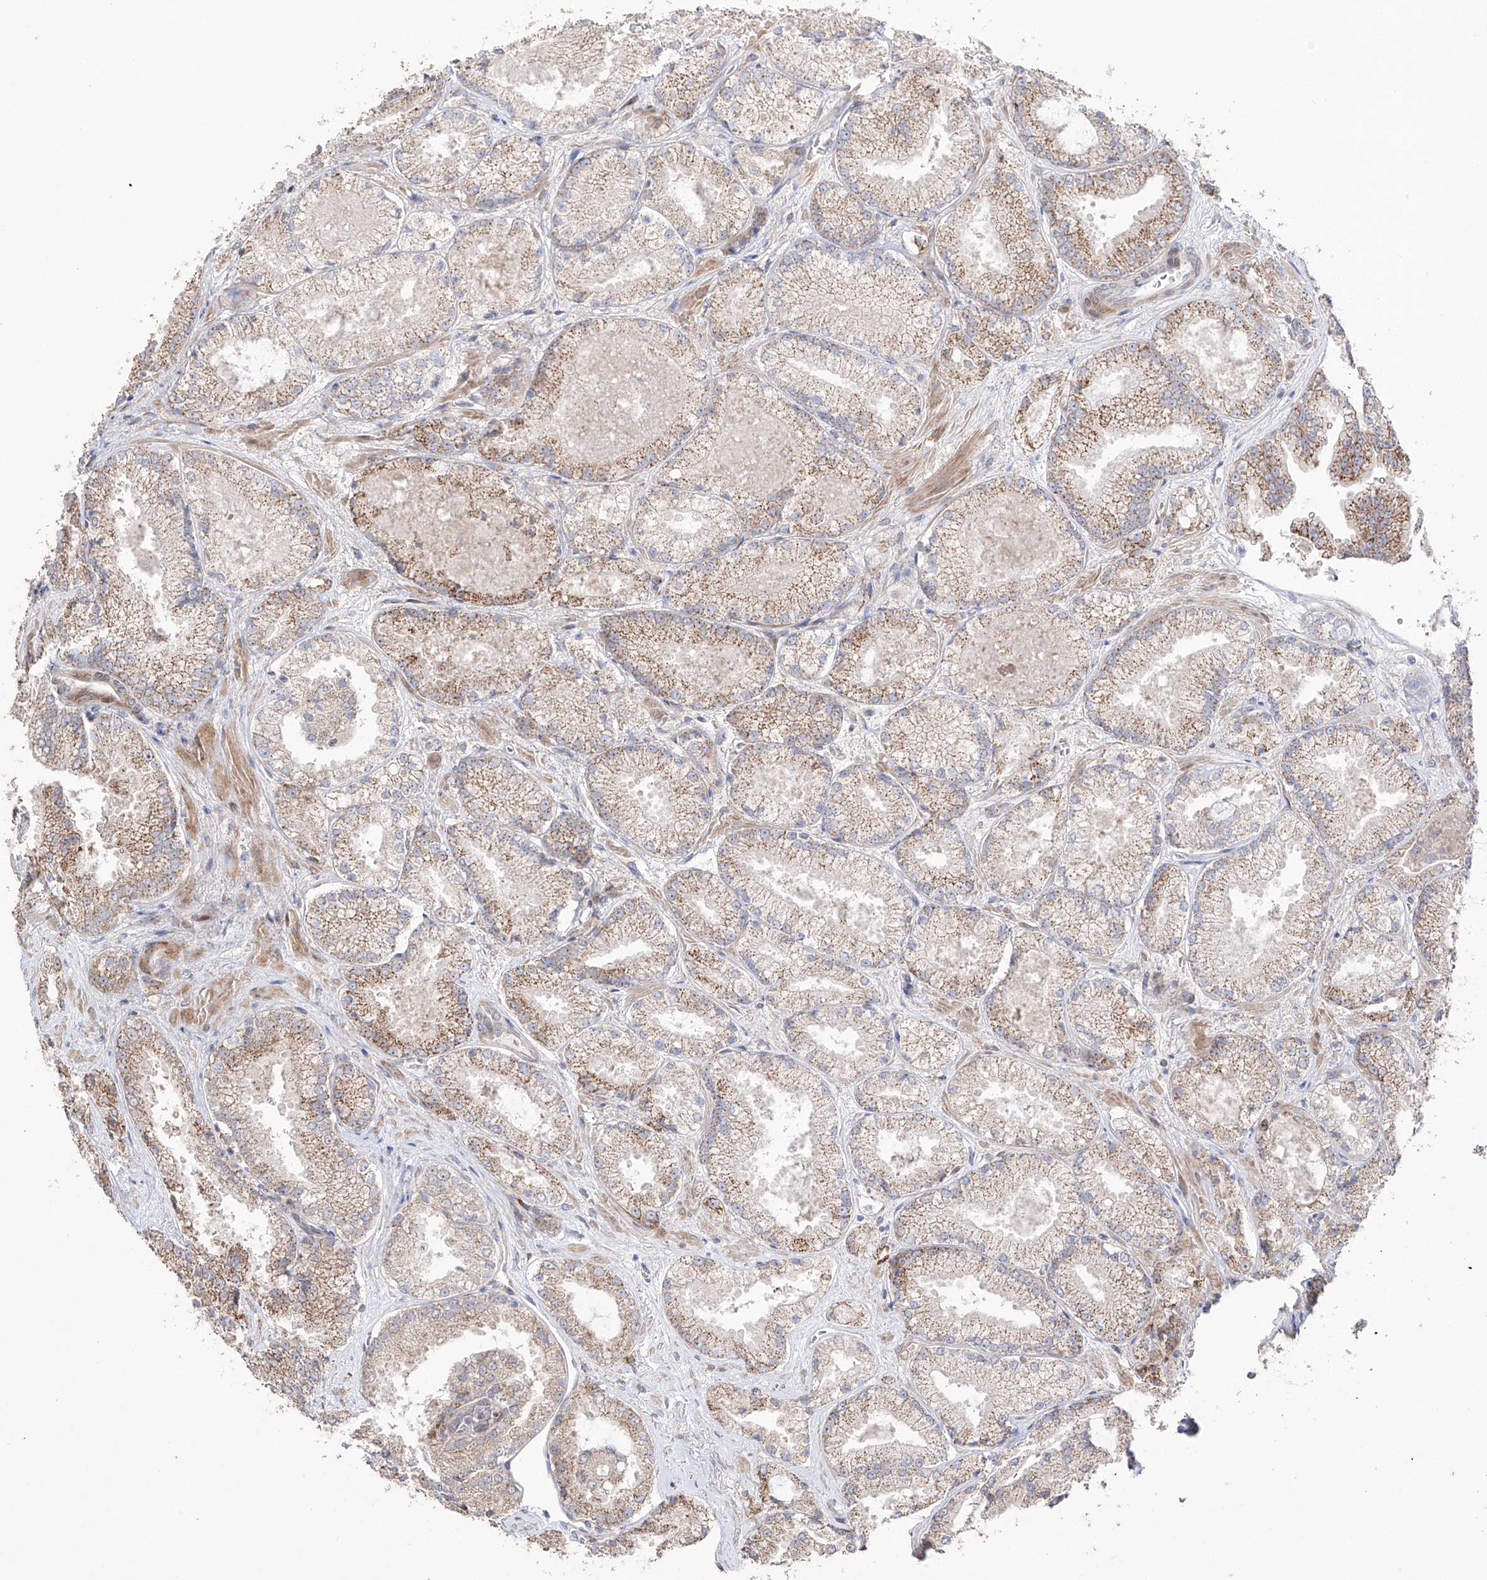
{"staining": {"intensity": "moderate", "quantity": "25%-75%", "location": "cytoplasmic/membranous"}, "tissue": "prostate cancer", "cell_type": "Tumor cells", "image_type": "cancer", "snomed": [{"axis": "morphology", "description": "Adenocarcinoma, High grade"}, {"axis": "topography", "description": "Prostate"}], "caption": "Human prostate cancer stained with a protein marker reveals moderate staining in tumor cells.", "gene": "YKT6", "patient": {"sex": "male", "age": 73}}